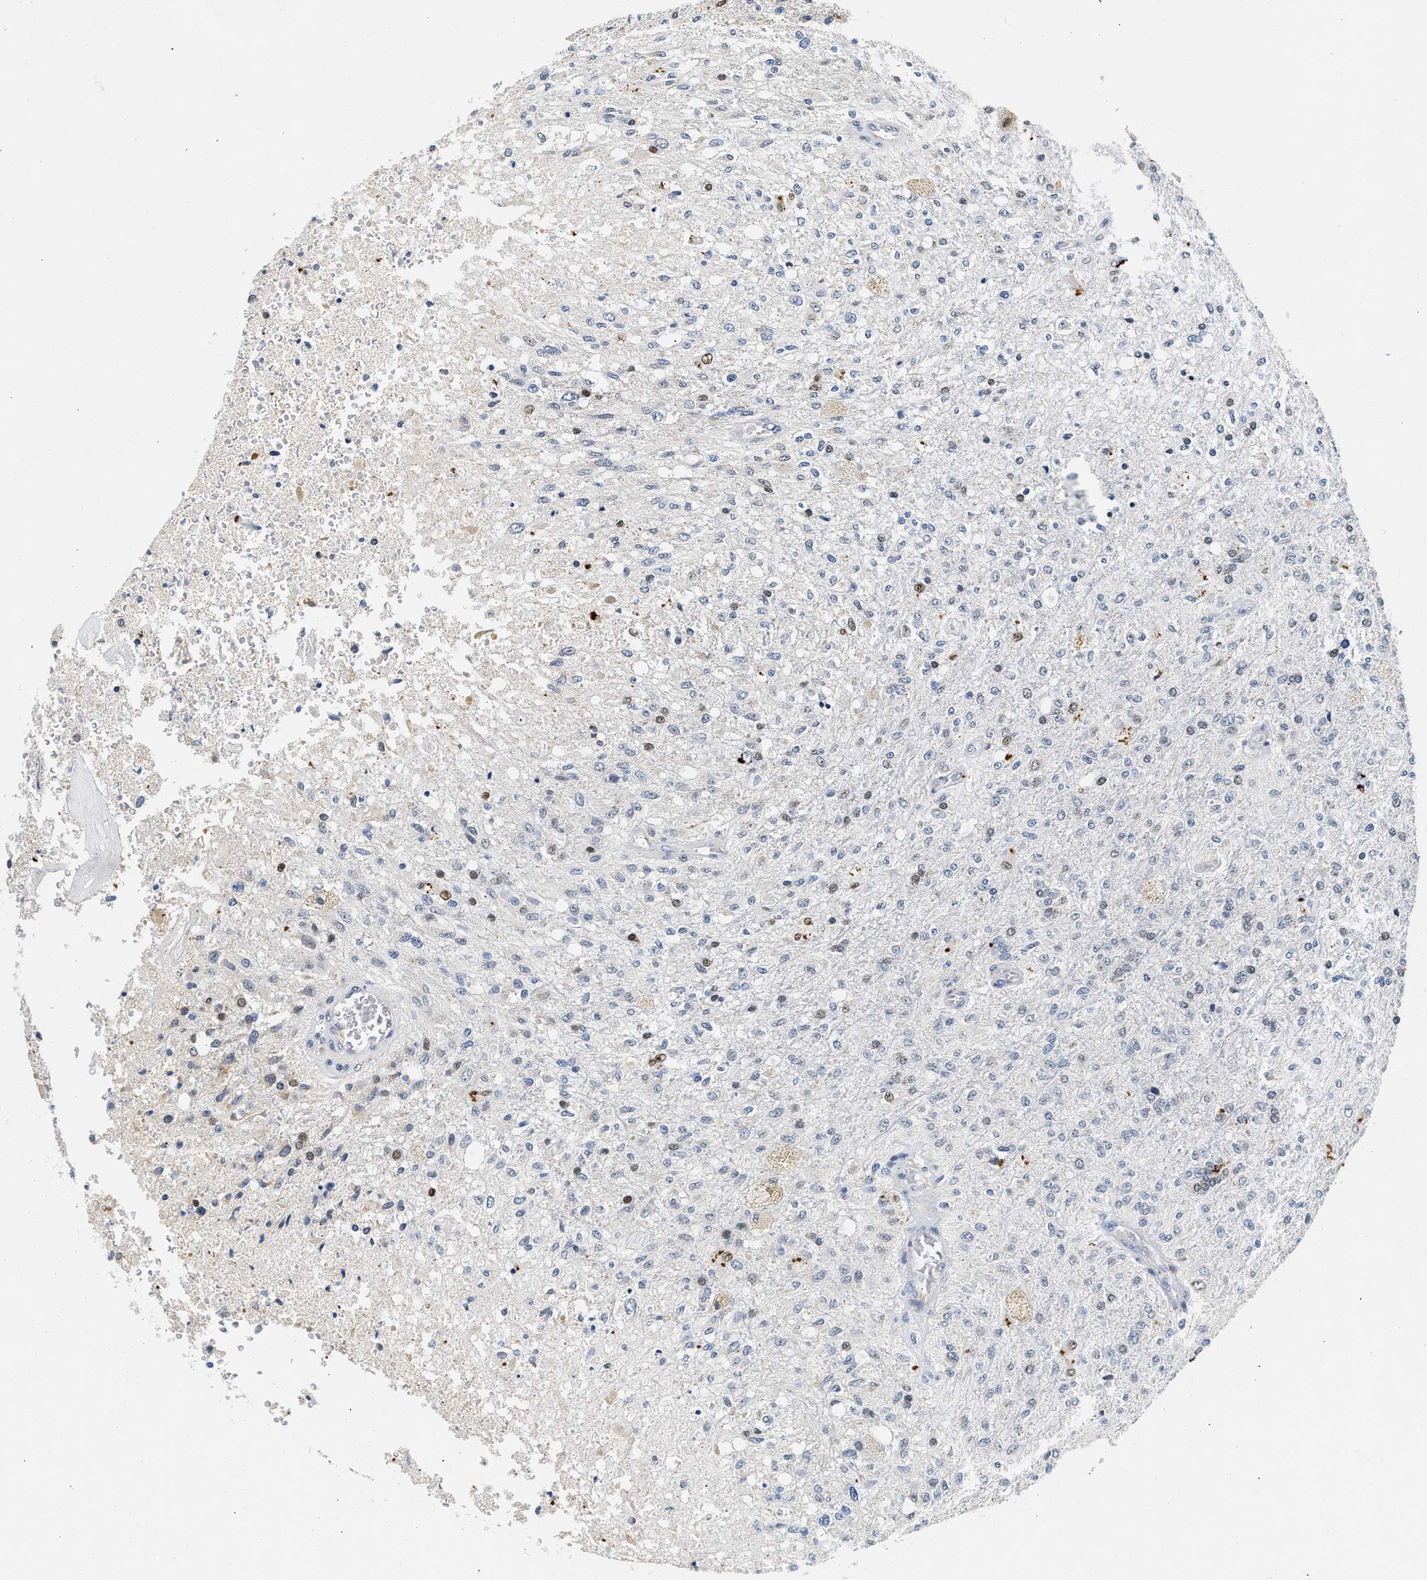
{"staining": {"intensity": "weak", "quantity": "<25%", "location": "nuclear"}, "tissue": "glioma", "cell_type": "Tumor cells", "image_type": "cancer", "snomed": [{"axis": "morphology", "description": "Normal tissue, NOS"}, {"axis": "morphology", "description": "Glioma, malignant, High grade"}, {"axis": "topography", "description": "Cerebral cortex"}], "caption": "A micrograph of human glioma is negative for staining in tumor cells.", "gene": "PPM1L", "patient": {"sex": "male", "age": 77}}